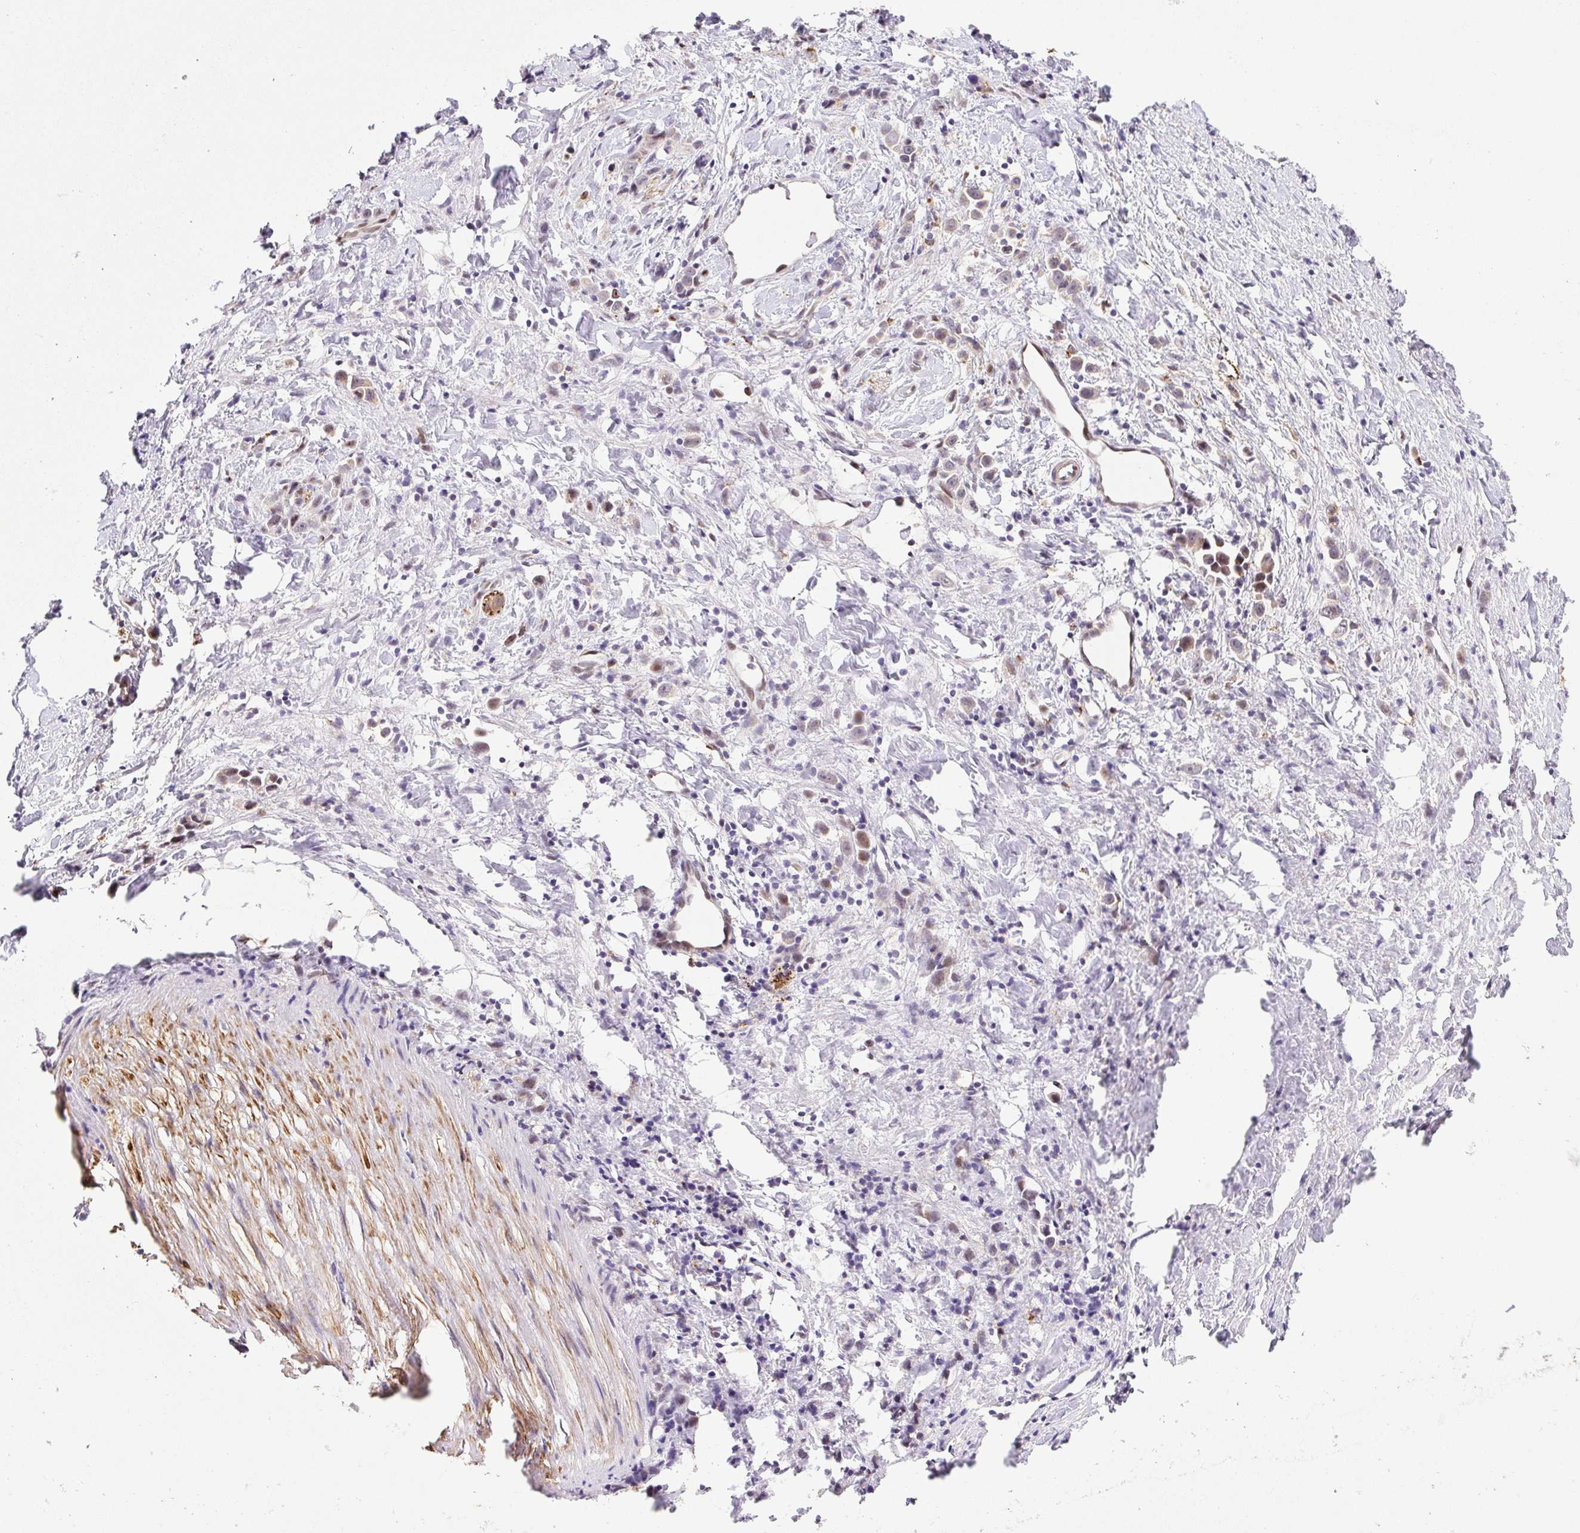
{"staining": {"intensity": "weak", "quantity": "<25%", "location": "nuclear"}, "tissue": "stomach cancer", "cell_type": "Tumor cells", "image_type": "cancer", "snomed": [{"axis": "morphology", "description": "Adenocarcinoma, NOS"}, {"axis": "topography", "description": "Stomach"}], "caption": "Protein analysis of stomach cancer (adenocarcinoma) shows no significant expression in tumor cells.", "gene": "ERG", "patient": {"sex": "male", "age": 47}}